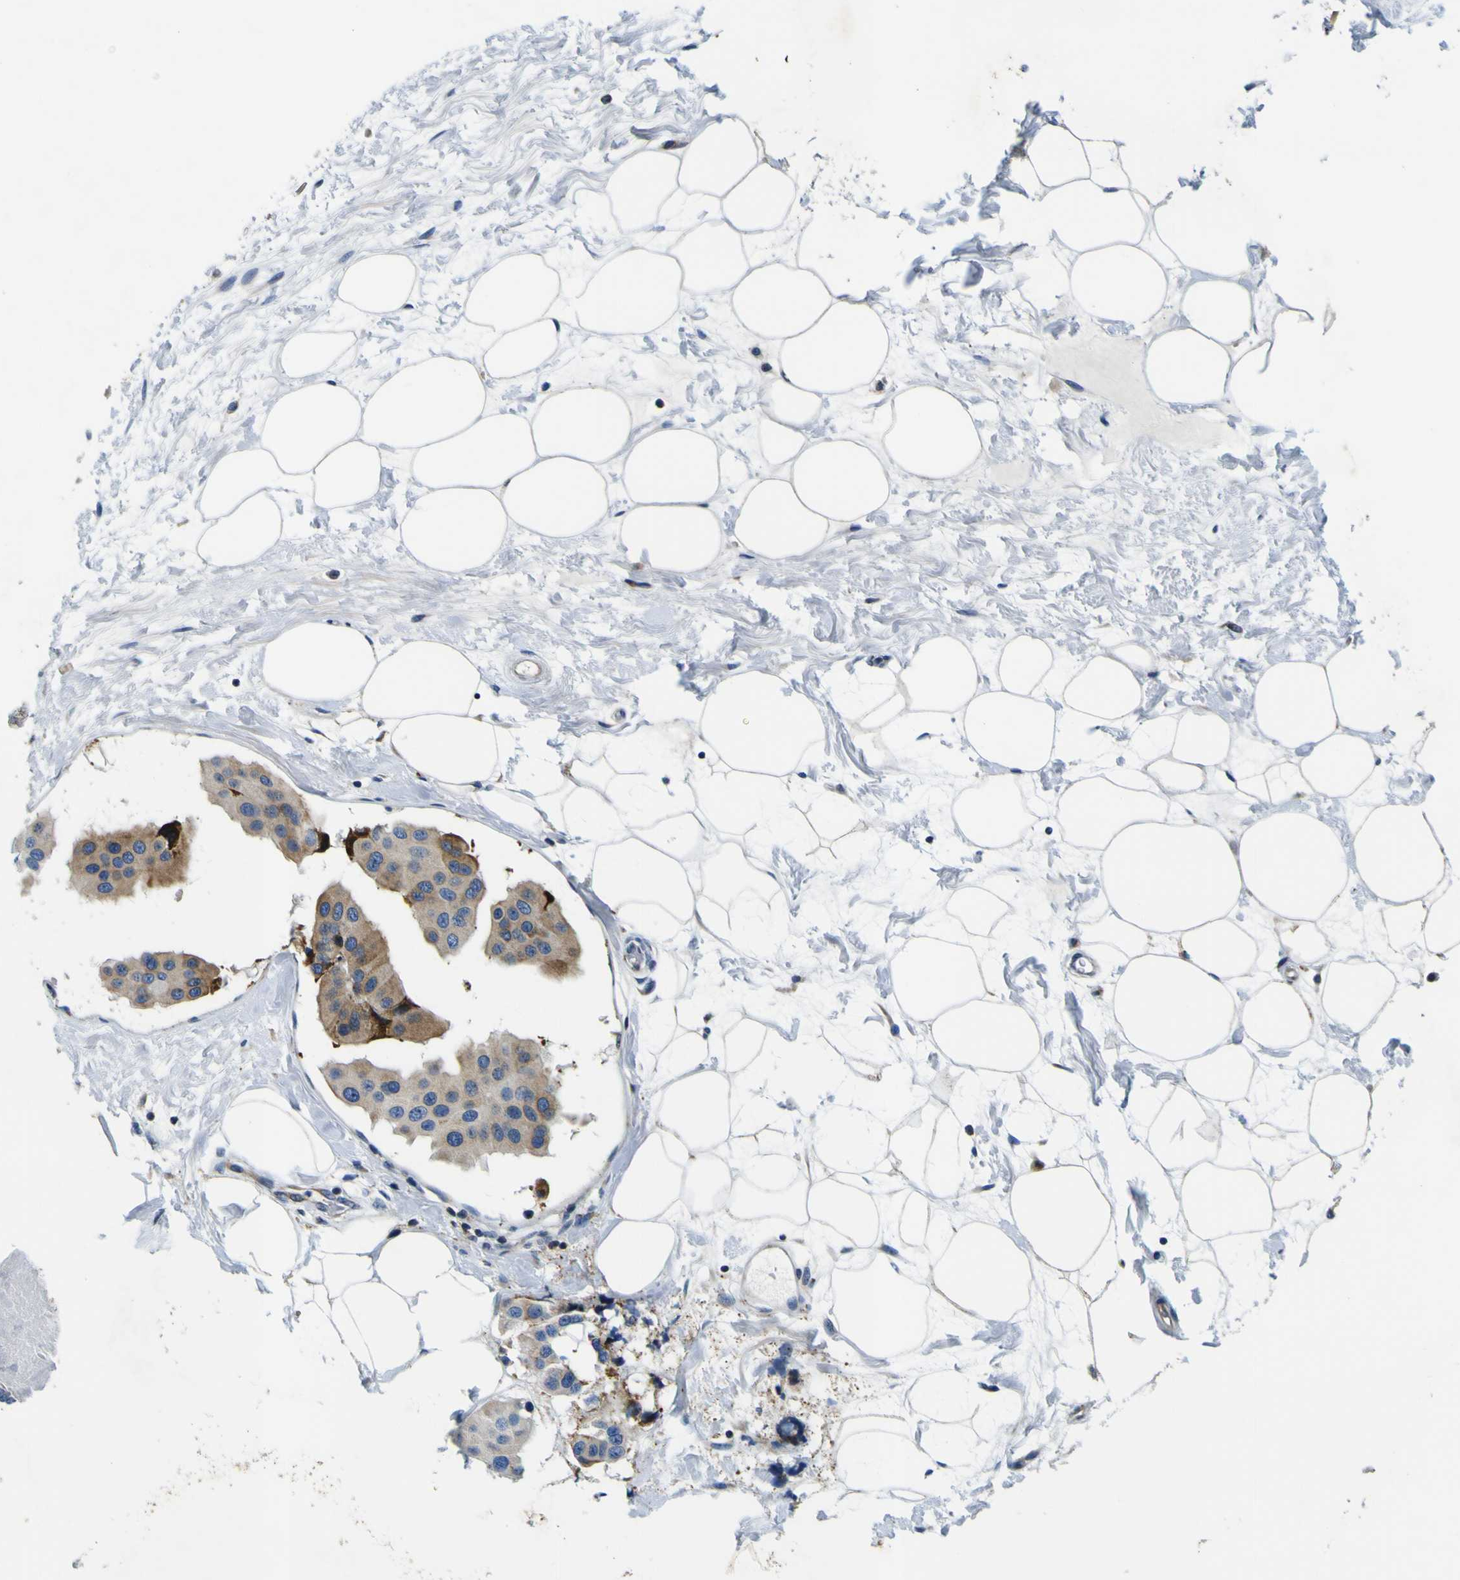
{"staining": {"intensity": "weak", "quantity": "<25%", "location": "cytoplasmic/membranous"}, "tissue": "breast cancer", "cell_type": "Tumor cells", "image_type": "cancer", "snomed": [{"axis": "morphology", "description": "Normal tissue, NOS"}, {"axis": "morphology", "description": "Duct carcinoma"}, {"axis": "topography", "description": "Breast"}], "caption": "Human breast cancer stained for a protein using immunohistochemistry (IHC) displays no staining in tumor cells.", "gene": "NLRP3", "patient": {"sex": "female", "age": 39}}